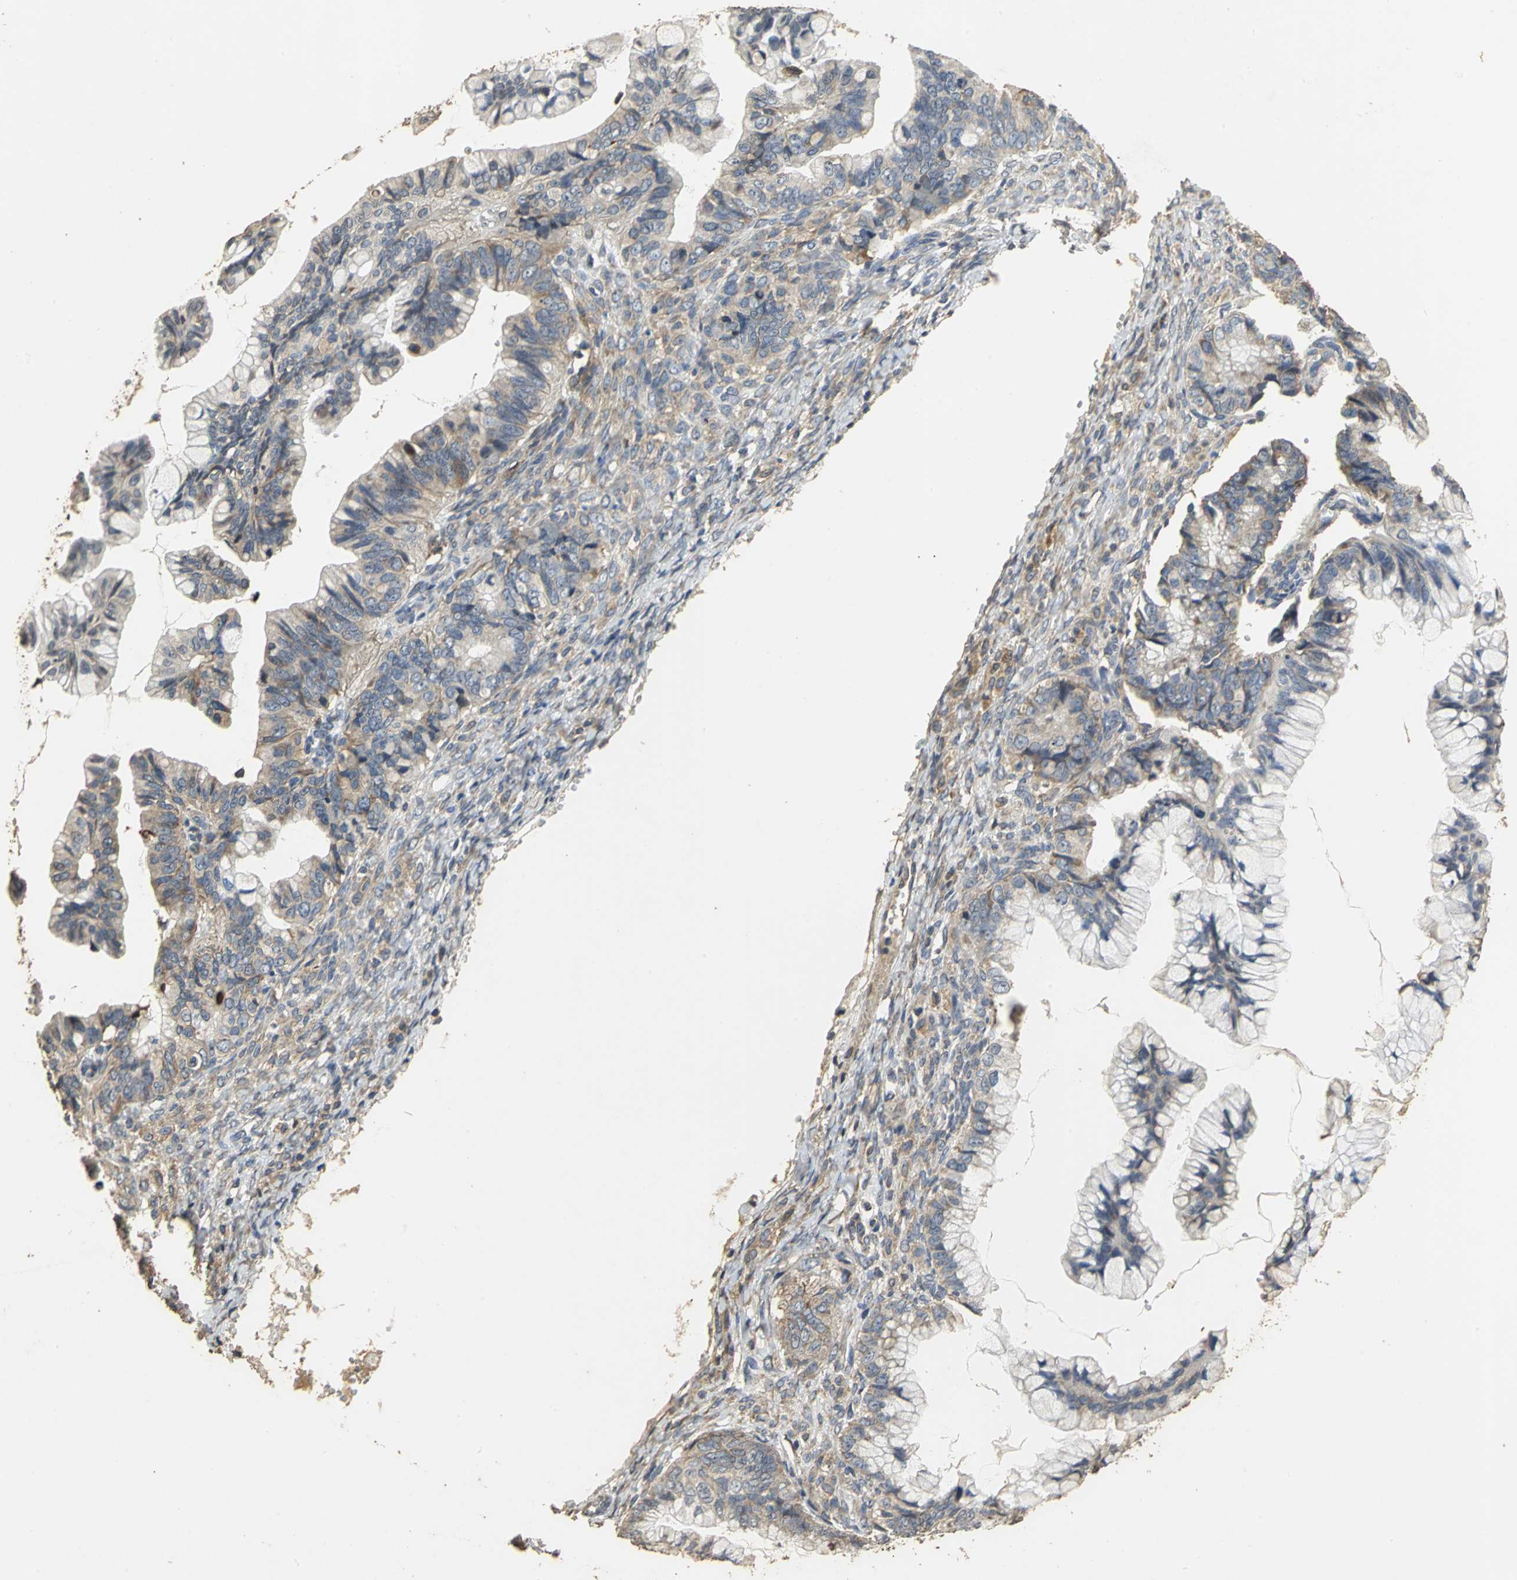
{"staining": {"intensity": "weak", "quantity": ">75%", "location": "cytoplasmic/membranous"}, "tissue": "ovarian cancer", "cell_type": "Tumor cells", "image_type": "cancer", "snomed": [{"axis": "morphology", "description": "Cystadenocarcinoma, mucinous, NOS"}, {"axis": "topography", "description": "Ovary"}], "caption": "Immunohistochemistry (IHC) of ovarian cancer shows low levels of weak cytoplasmic/membranous positivity in about >75% of tumor cells.", "gene": "ACSL4", "patient": {"sex": "female", "age": 36}}